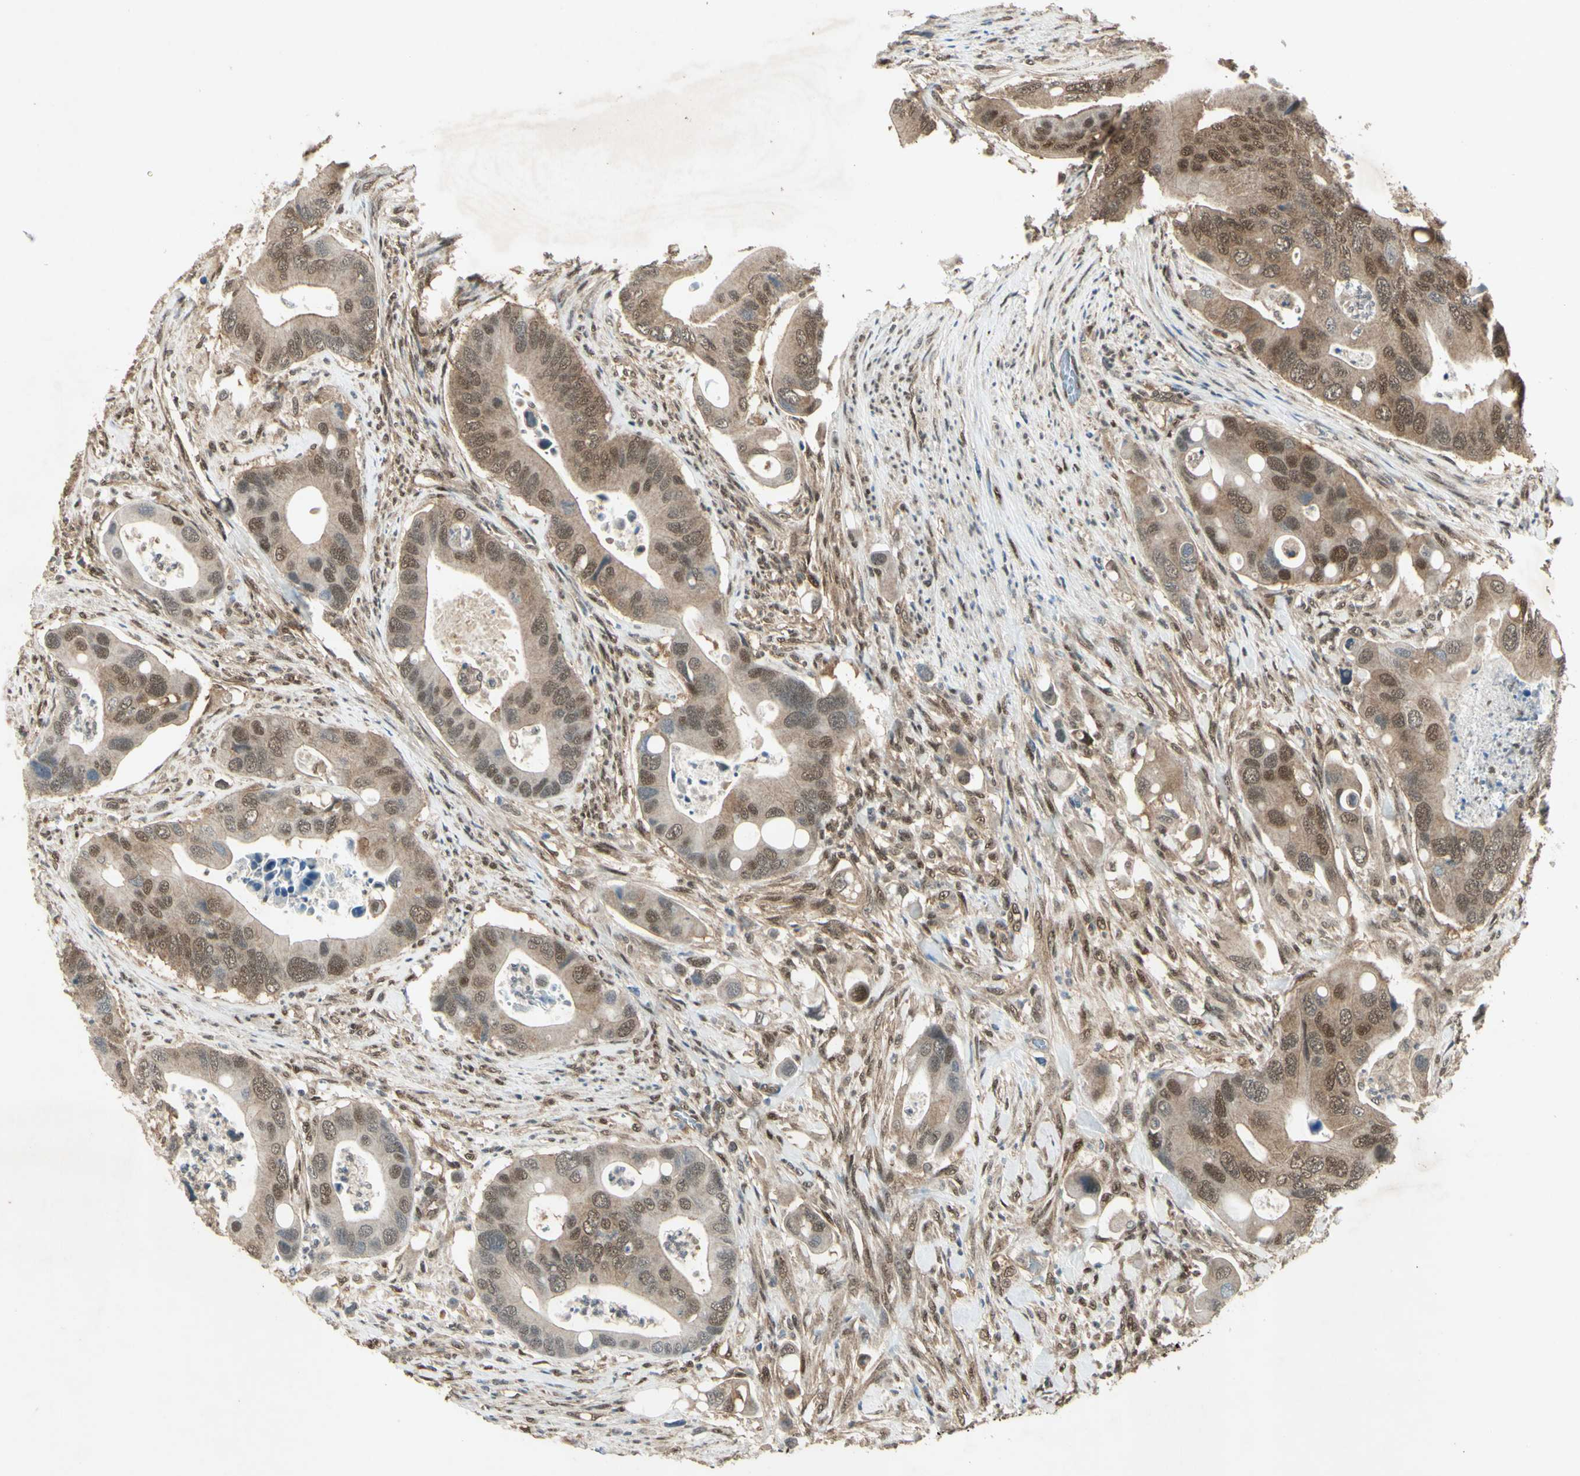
{"staining": {"intensity": "moderate", "quantity": ">75%", "location": "cytoplasmic/membranous,nuclear"}, "tissue": "colorectal cancer", "cell_type": "Tumor cells", "image_type": "cancer", "snomed": [{"axis": "morphology", "description": "Adenocarcinoma, NOS"}, {"axis": "topography", "description": "Rectum"}], "caption": "Human colorectal cancer stained with a brown dye shows moderate cytoplasmic/membranous and nuclear positive expression in approximately >75% of tumor cells.", "gene": "PSMD5", "patient": {"sex": "female", "age": 57}}